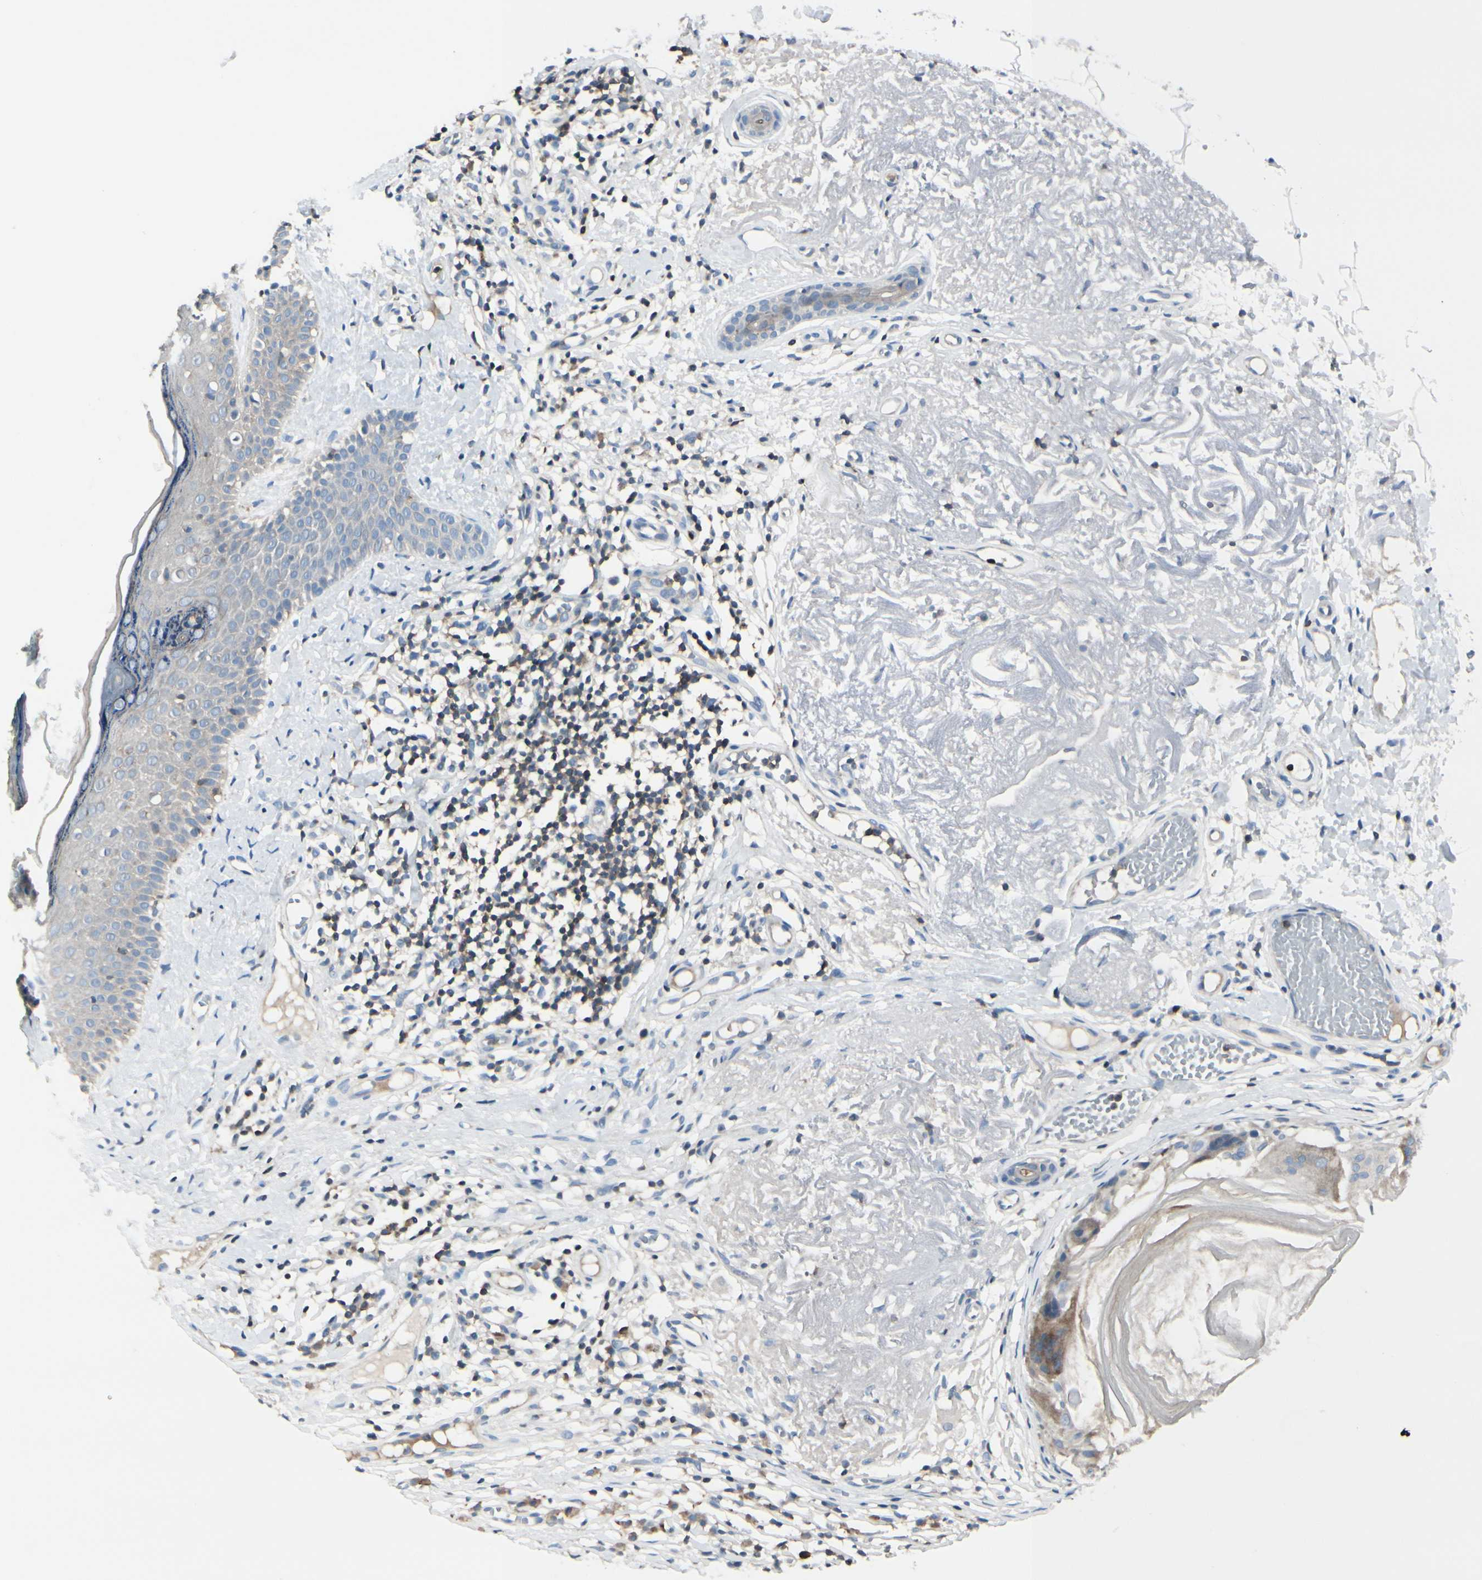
{"staining": {"intensity": "moderate", "quantity": "<25%", "location": "cytoplasmic/membranous"}, "tissue": "skin cancer", "cell_type": "Tumor cells", "image_type": "cancer", "snomed": [{"axis": "morphology", "description": "Basal cell carcinoma"}, {"axis": "topography", "description": "Skin"}], "caption": "Basal cell carcinoma (skin) tissue demonstrates moderate cytoplasmic/membranous positivity in about <25% of tumor cells, visualized by immunohistochemistry.", "gene": "SLC9A3R1", "patient": {"sex": "female", "age": 84}}